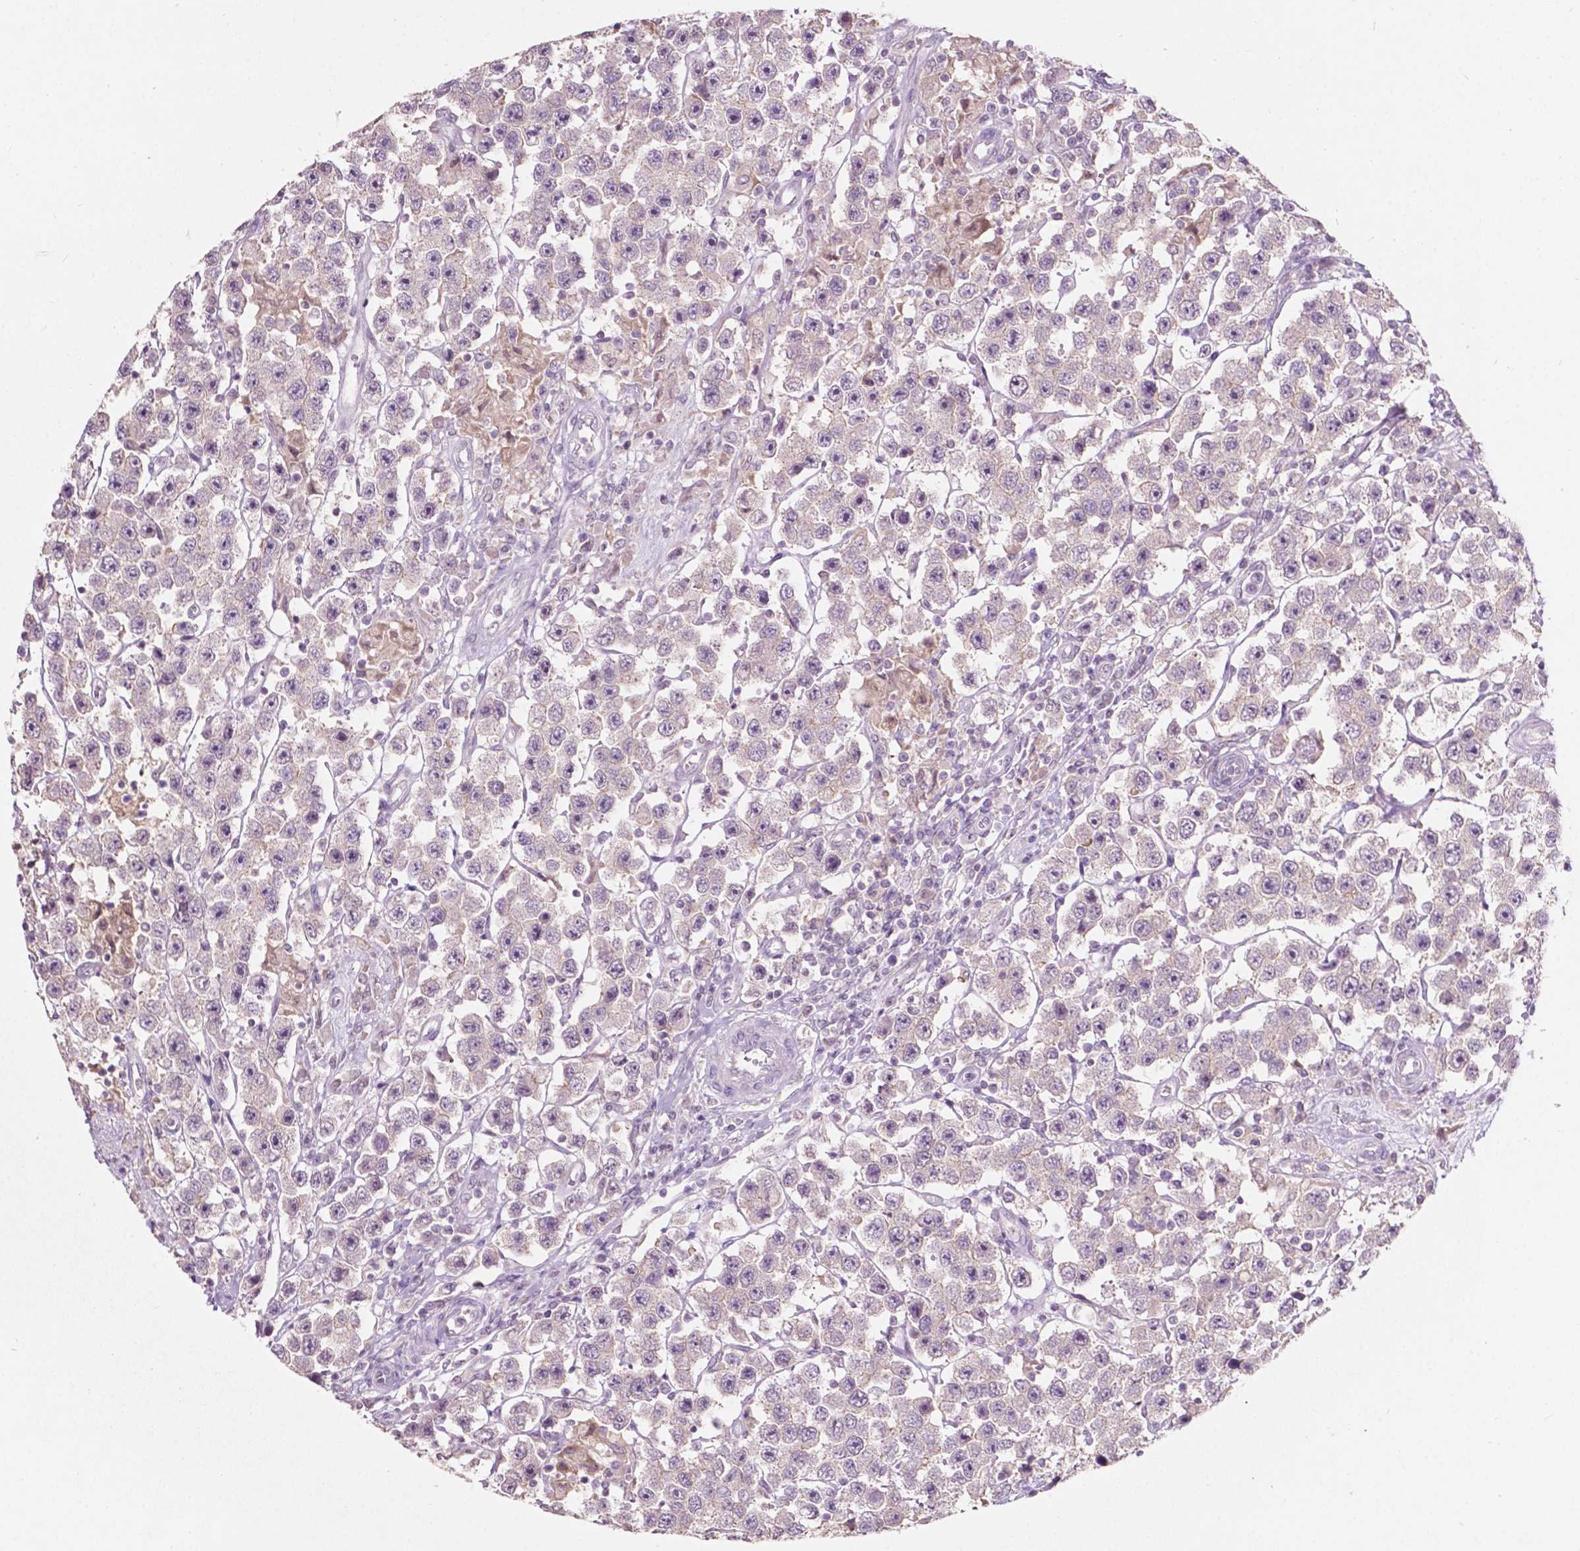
{"staining": {"intensity": "negative", "quantity": "none", "location": "none"}, "tissue": "testis cancer", "cell_type": "Tumor cells", "image_type": "cancer", "snomed": [{"axis": "morphology", "description": "Seminoma, NOS"}, {"axis": "topography", "description": "Testis"}], "caption": "Tumor cells are negative for brown protein staining in testis seminoma.", "gene": "TM6SF2", "patient": {"sex": "male", "age": 45}}